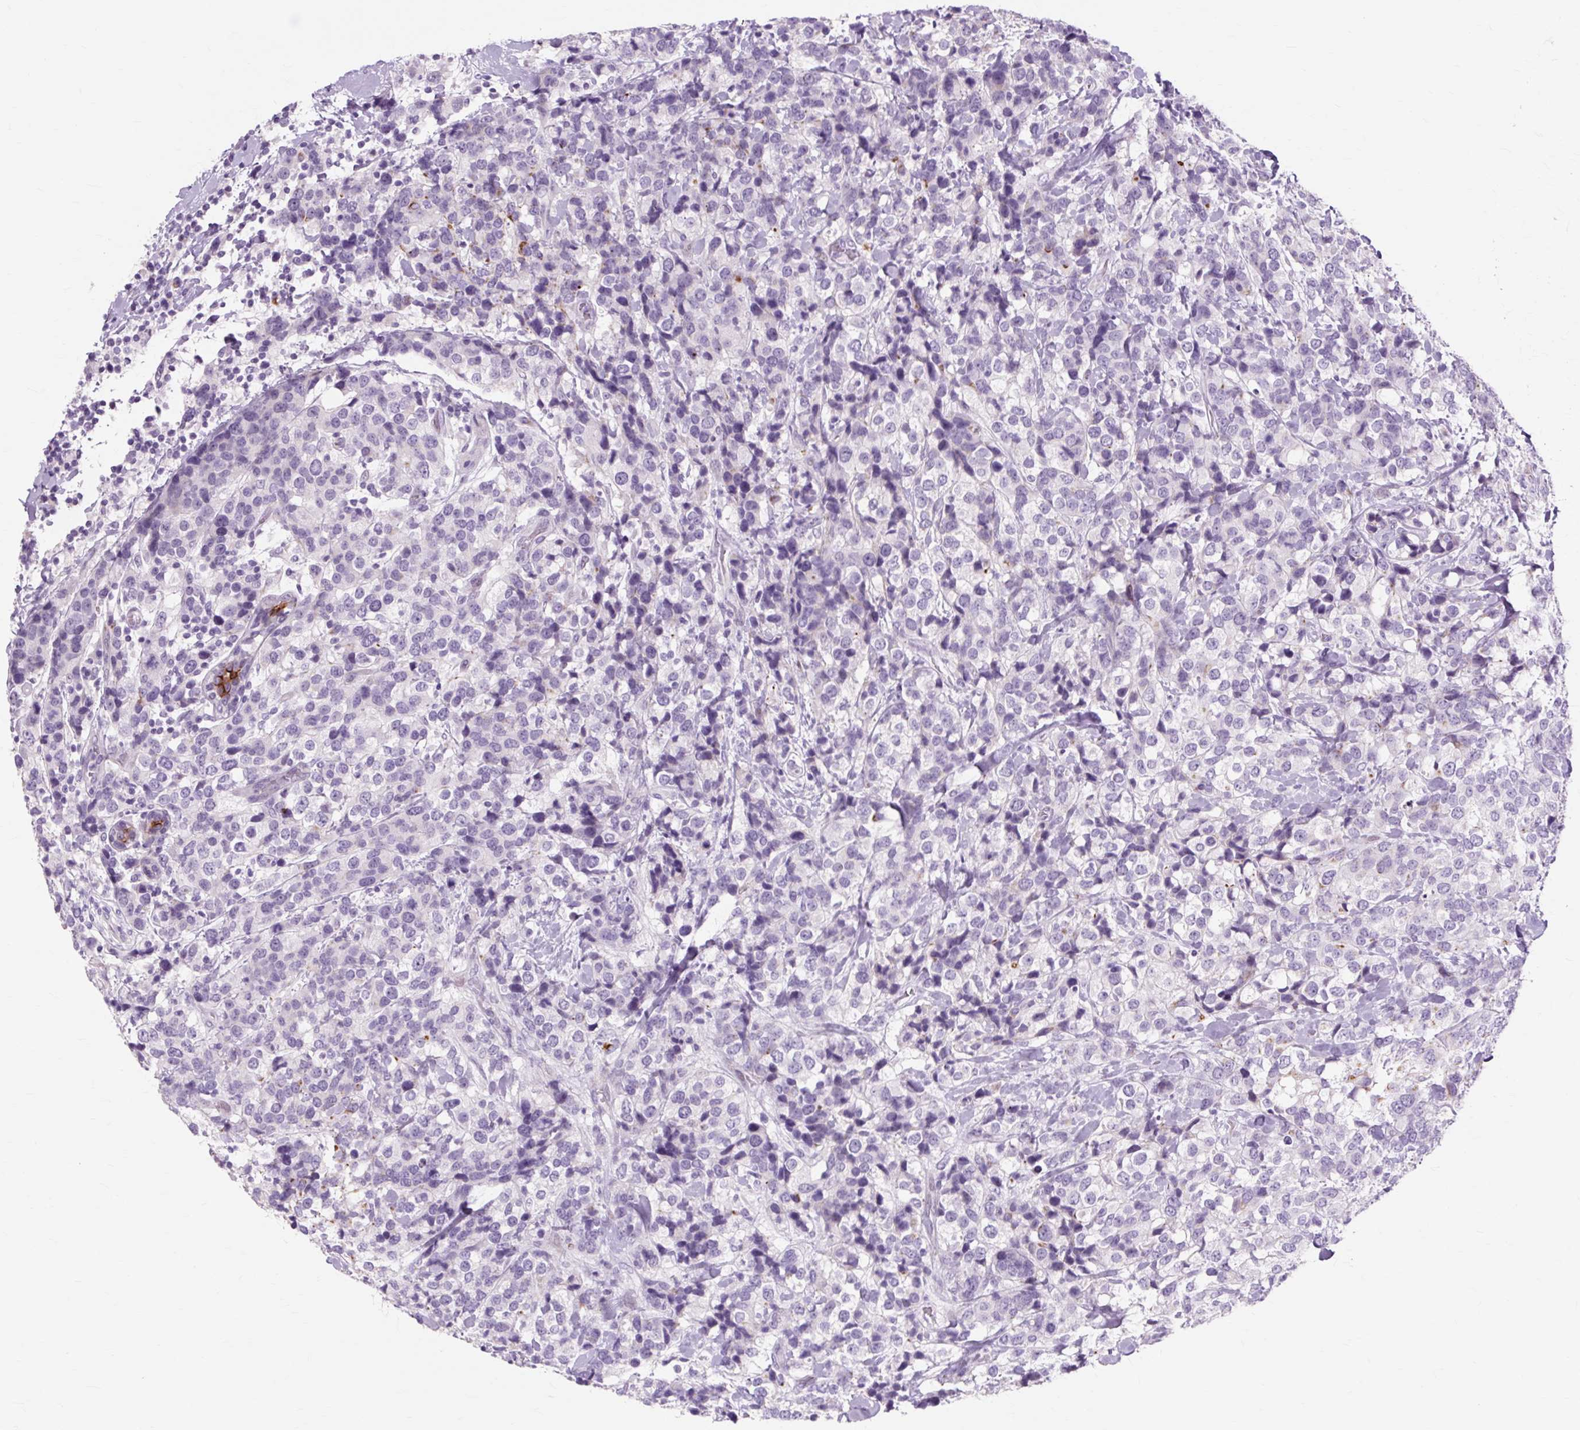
{"staining": {"intensity": "weak", "quantity": "<25%", "location": "cytoplasmic/membranous"}, "tissue": "breast cancer", "cell_type": "Tumor cells", "image_type": "cancer", "snomed": [{"axis": "morphology", "description": "Lobular carcinoma"}, {"axis": "topography", "description": "Breast"}], "caption": "An immunohistochemistry (IHC) micrograph of breast cancer is shown. There is no staining in tumor cells of breast cancer.", "gene": "IRX2", "patient": {"sex": "female", "age": 59}}